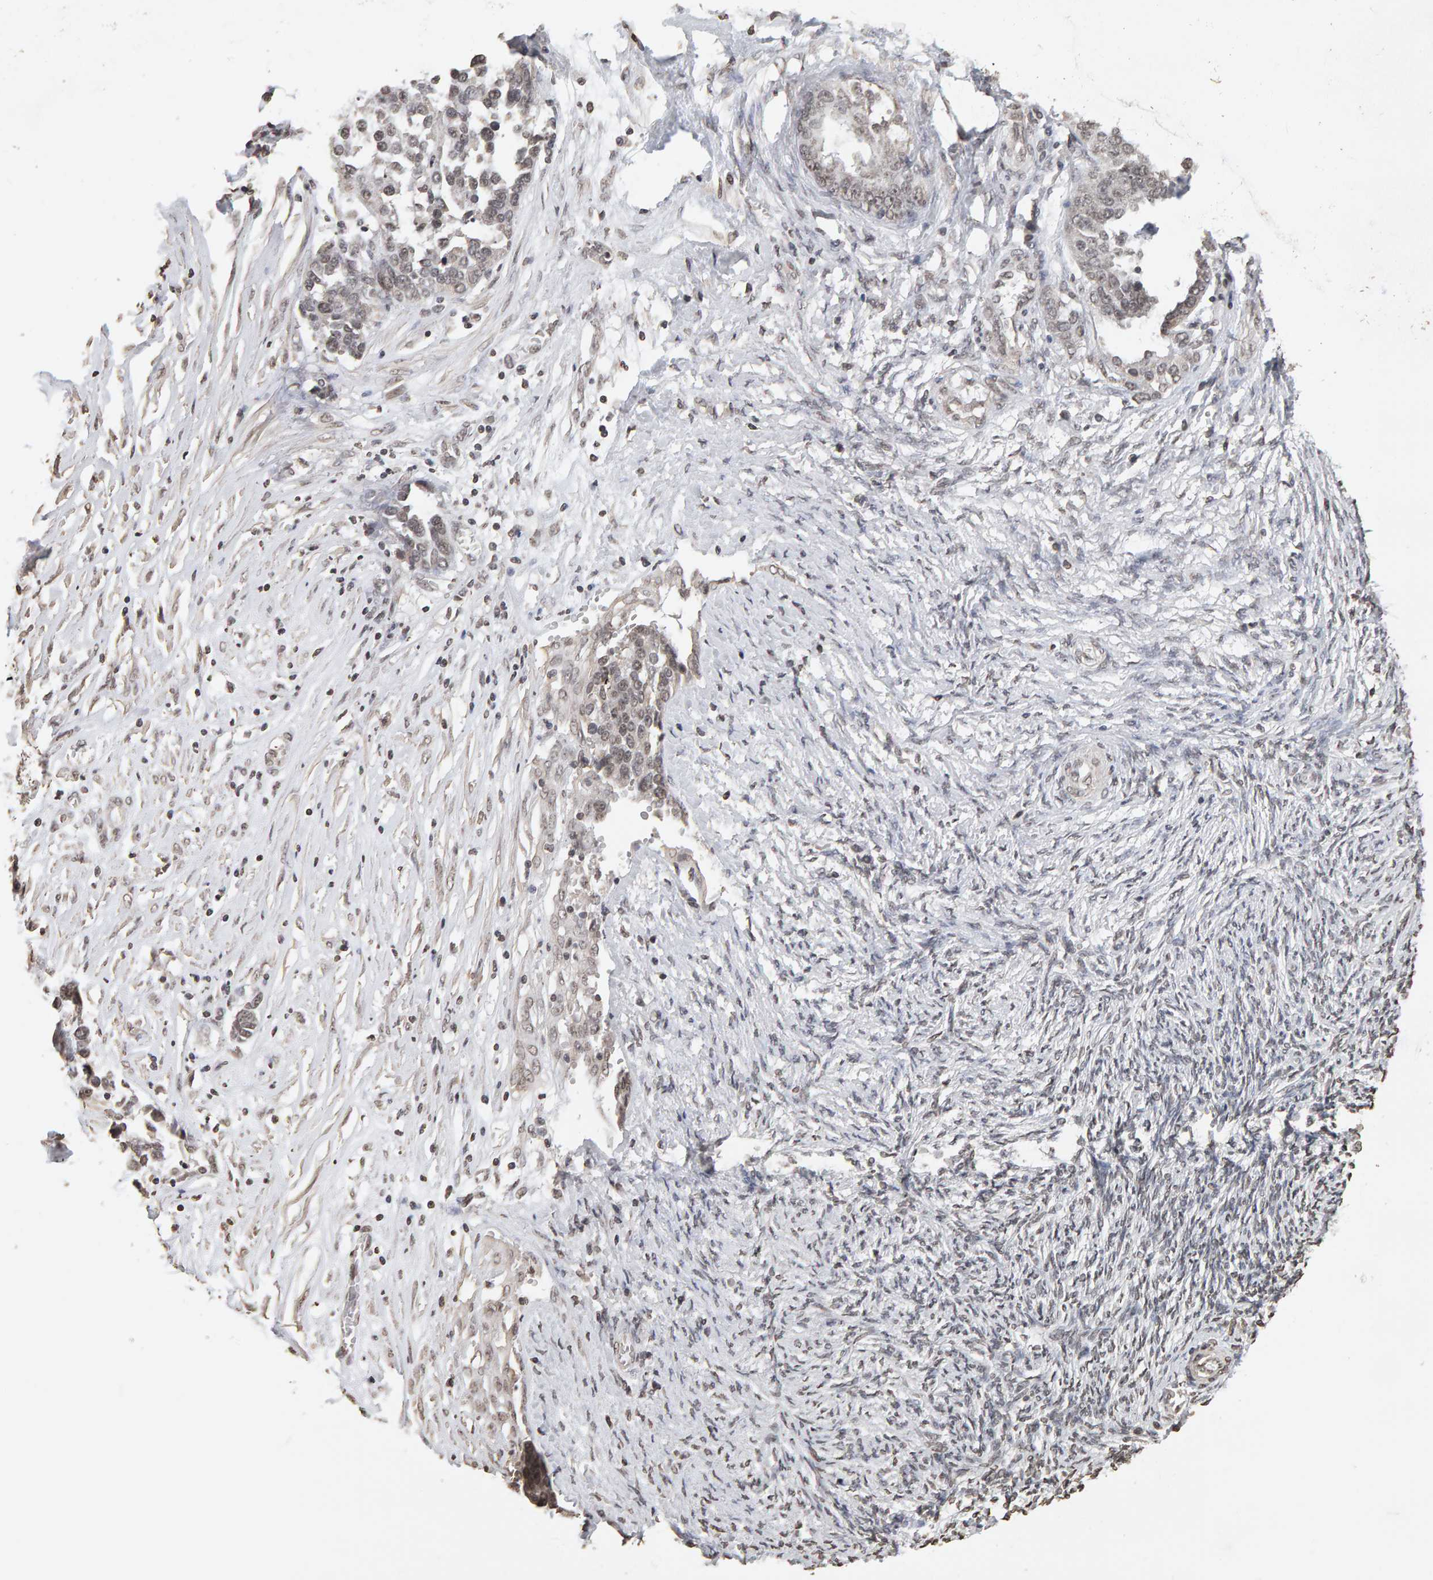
{"staining": {"intensity": "weak", "quantity": "25%-75%", "location": "nuclear"}, "tissue": "ovarian cancer", "cell_type": "Tumor cells", "image_type": "cancer", "snomed": [{"axis": "morphology", "description": "Cystadenocarcinoma, serous, NOS"}, {"axis": "topography", "description": "Ovary"}], "caption": "Serous cystadenocarcinoma (ovarian) was stained to show a protein in brown. There is low levels of weak nuclear staining in approximately 25%-75% of tumor cells.", "gene": "AFF4", "patient": {"sex": "female", "age": 44}}